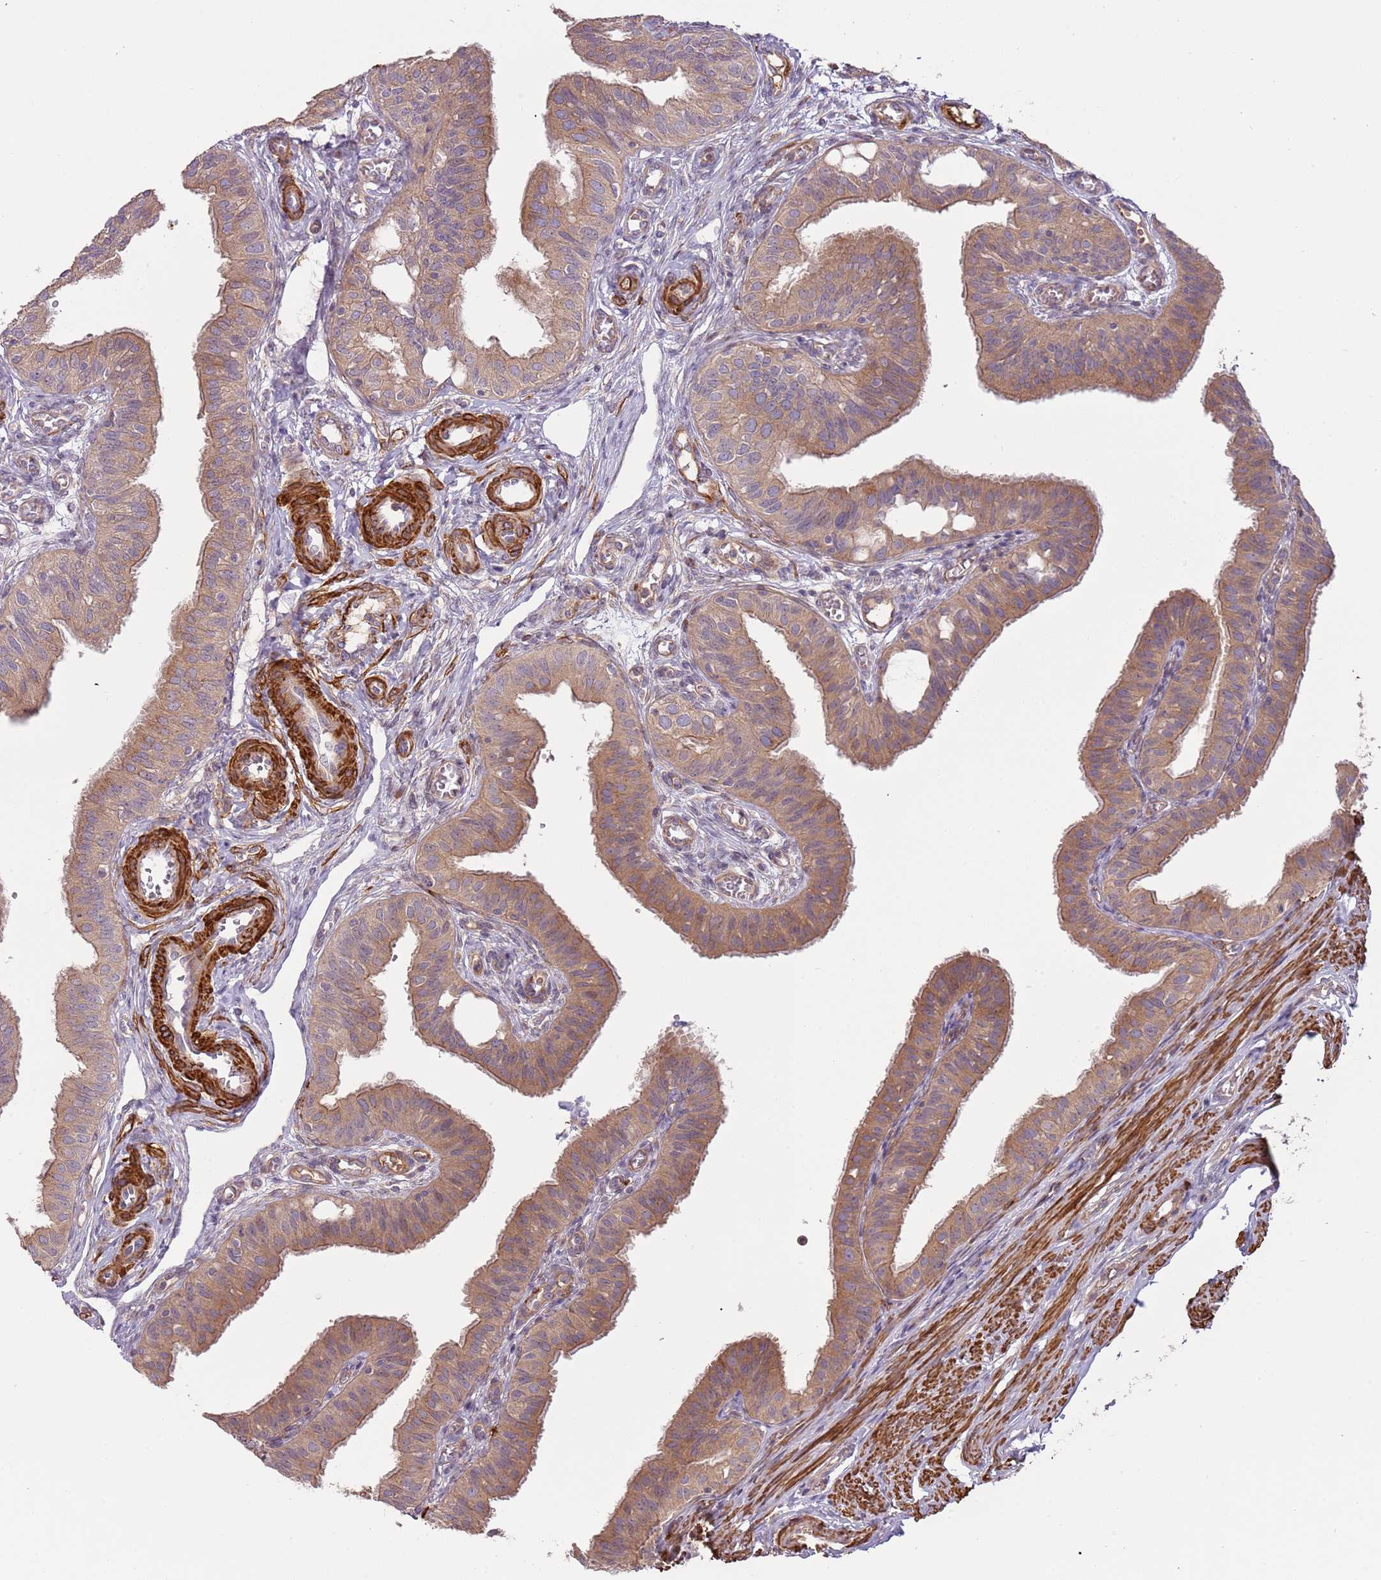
{"staining": {"intensity": "moderate", "quantity": ">75%", "location": "cytoplasmic/membranous"}, "tissue": "fallopian tube", "cell_type": "Glandular cells", "image_type": "normal", "snomed": [{"axis": "morphology", "description": "Normal tissue, NOS"}, {"axis": "topography", "description": "Fallopian tube"}, {"axis": "topography", "description": "Ovary"}], "caption": "Immunohistochemical staining of benign human fallopian tube displays medium levels of moderate cytoplasmic/membranous expression in approximately >75% of glandular cells.", "gene": "RNF128", "patient": {"sex": "female", "age": 42}}